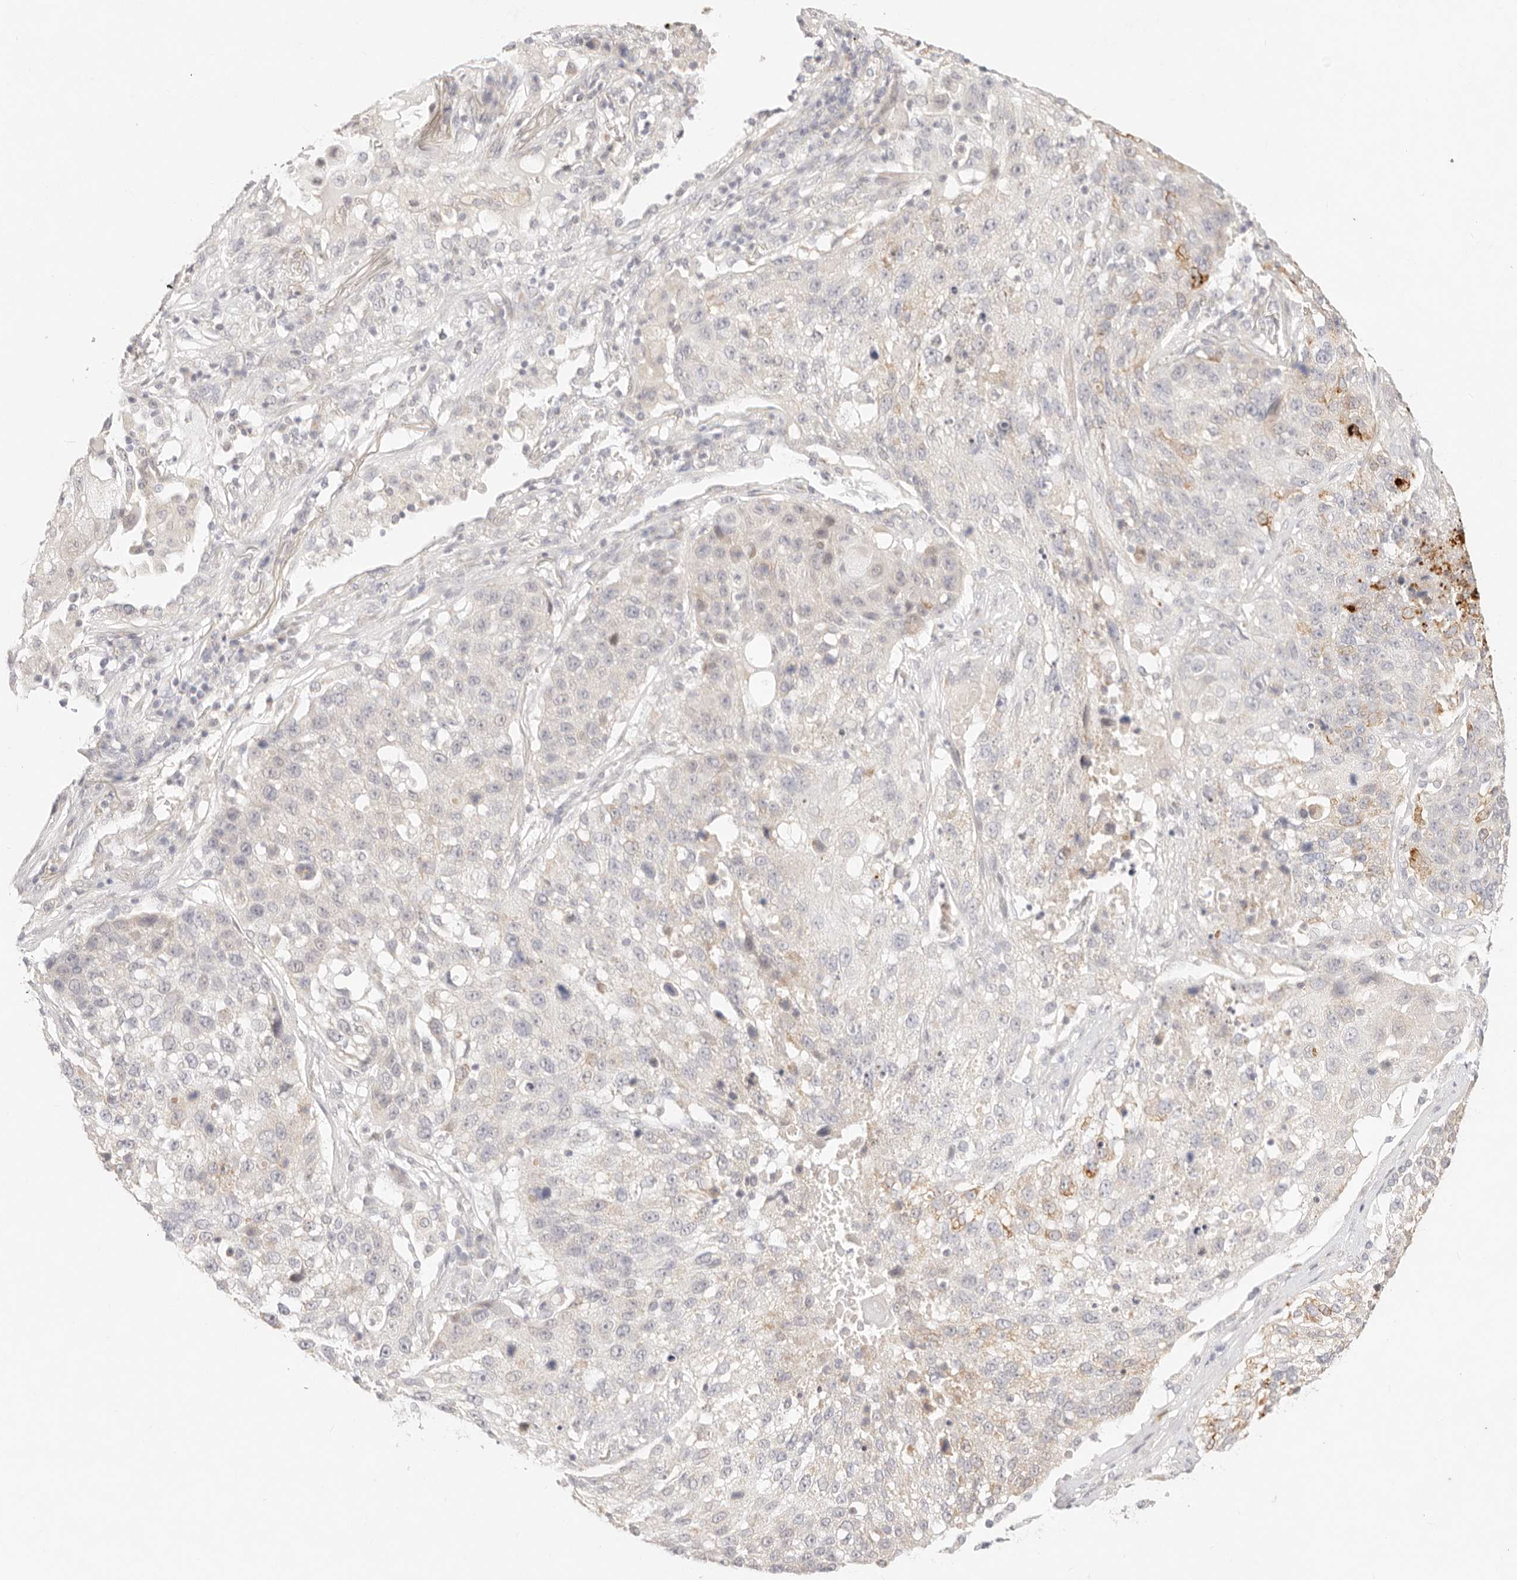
{"staining": {"intensity": "moderate", "quantity": "<25%", "location": "cytoplasmic/membranous"}, "tissue": "lung cancer", "cell_type": "Tumor cells", "image_type": "cancer", "snomed": [{"axis": "morphology", "description": "Squamous cell carcinoma, NOS"}, {"axis": "topography", "description": "Lung"}], "caption": "Human squamous cell carcinoma (lung) stained for a protein (brown) exhibits moderate cytoplasmic/membranous positive positivity in about <25% of tumor cells.", "gene": "GPR156", "patient": {"sex": "male", "age": 61}}